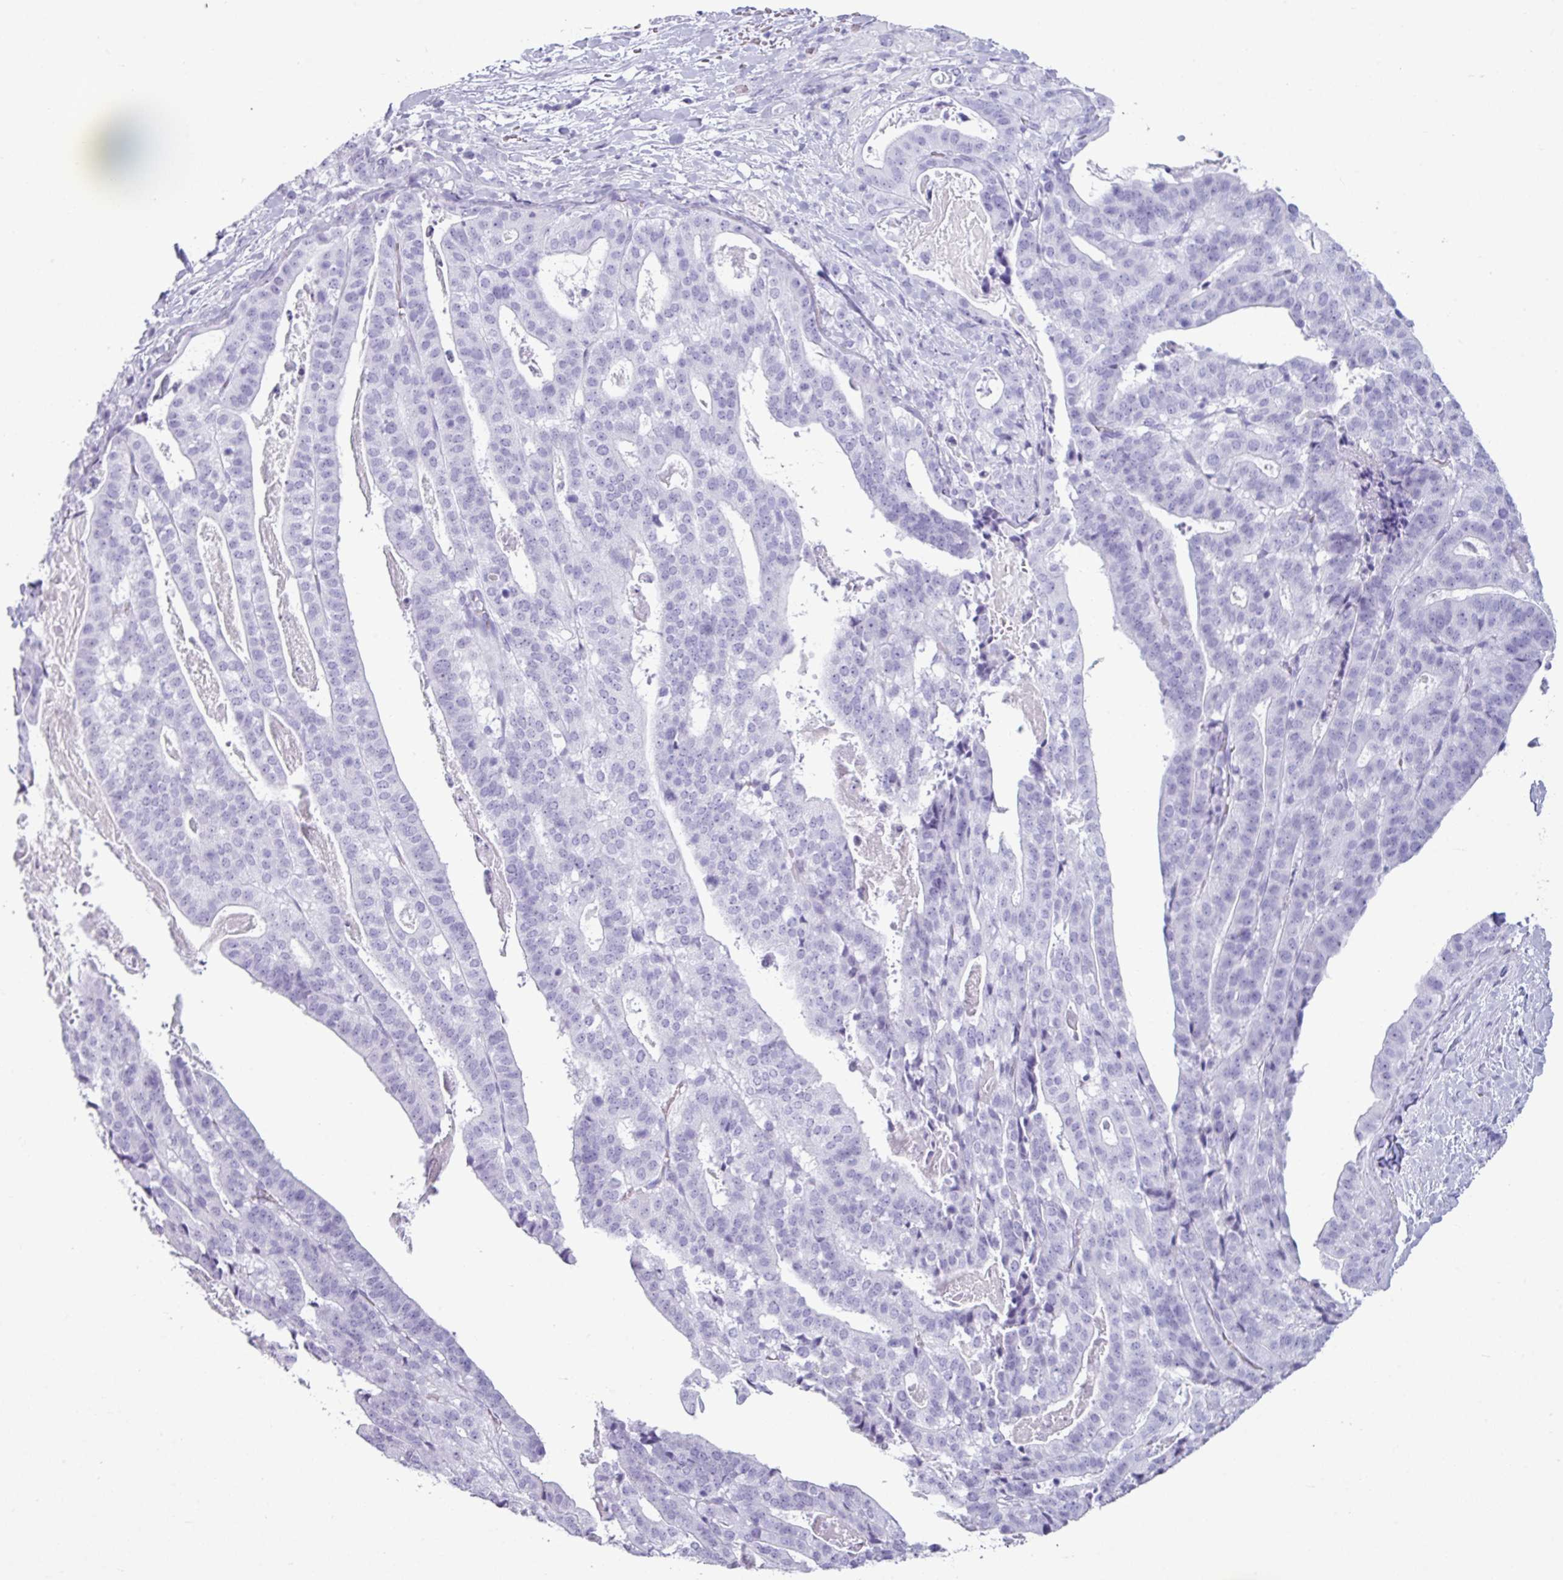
{"staining": {"intensity": "negative", "quantity": "none", "location": "none"}, "tissue": "stomach cancer", "cell_type": "Tumor cells", "image_type": "cancer", "snomed": [{"axis": "morphology", "description": "Adenocarcinoma, NOS"}, {"axis": "topography", "description": "Stomach"}], "caption": "This is an immunohistochemistry (IHC) photomicrograph of stomach cancer. There is no staining in tumor cells.", "gene": "AMY1B", "patient": {"sex": "male", "age": 48}}